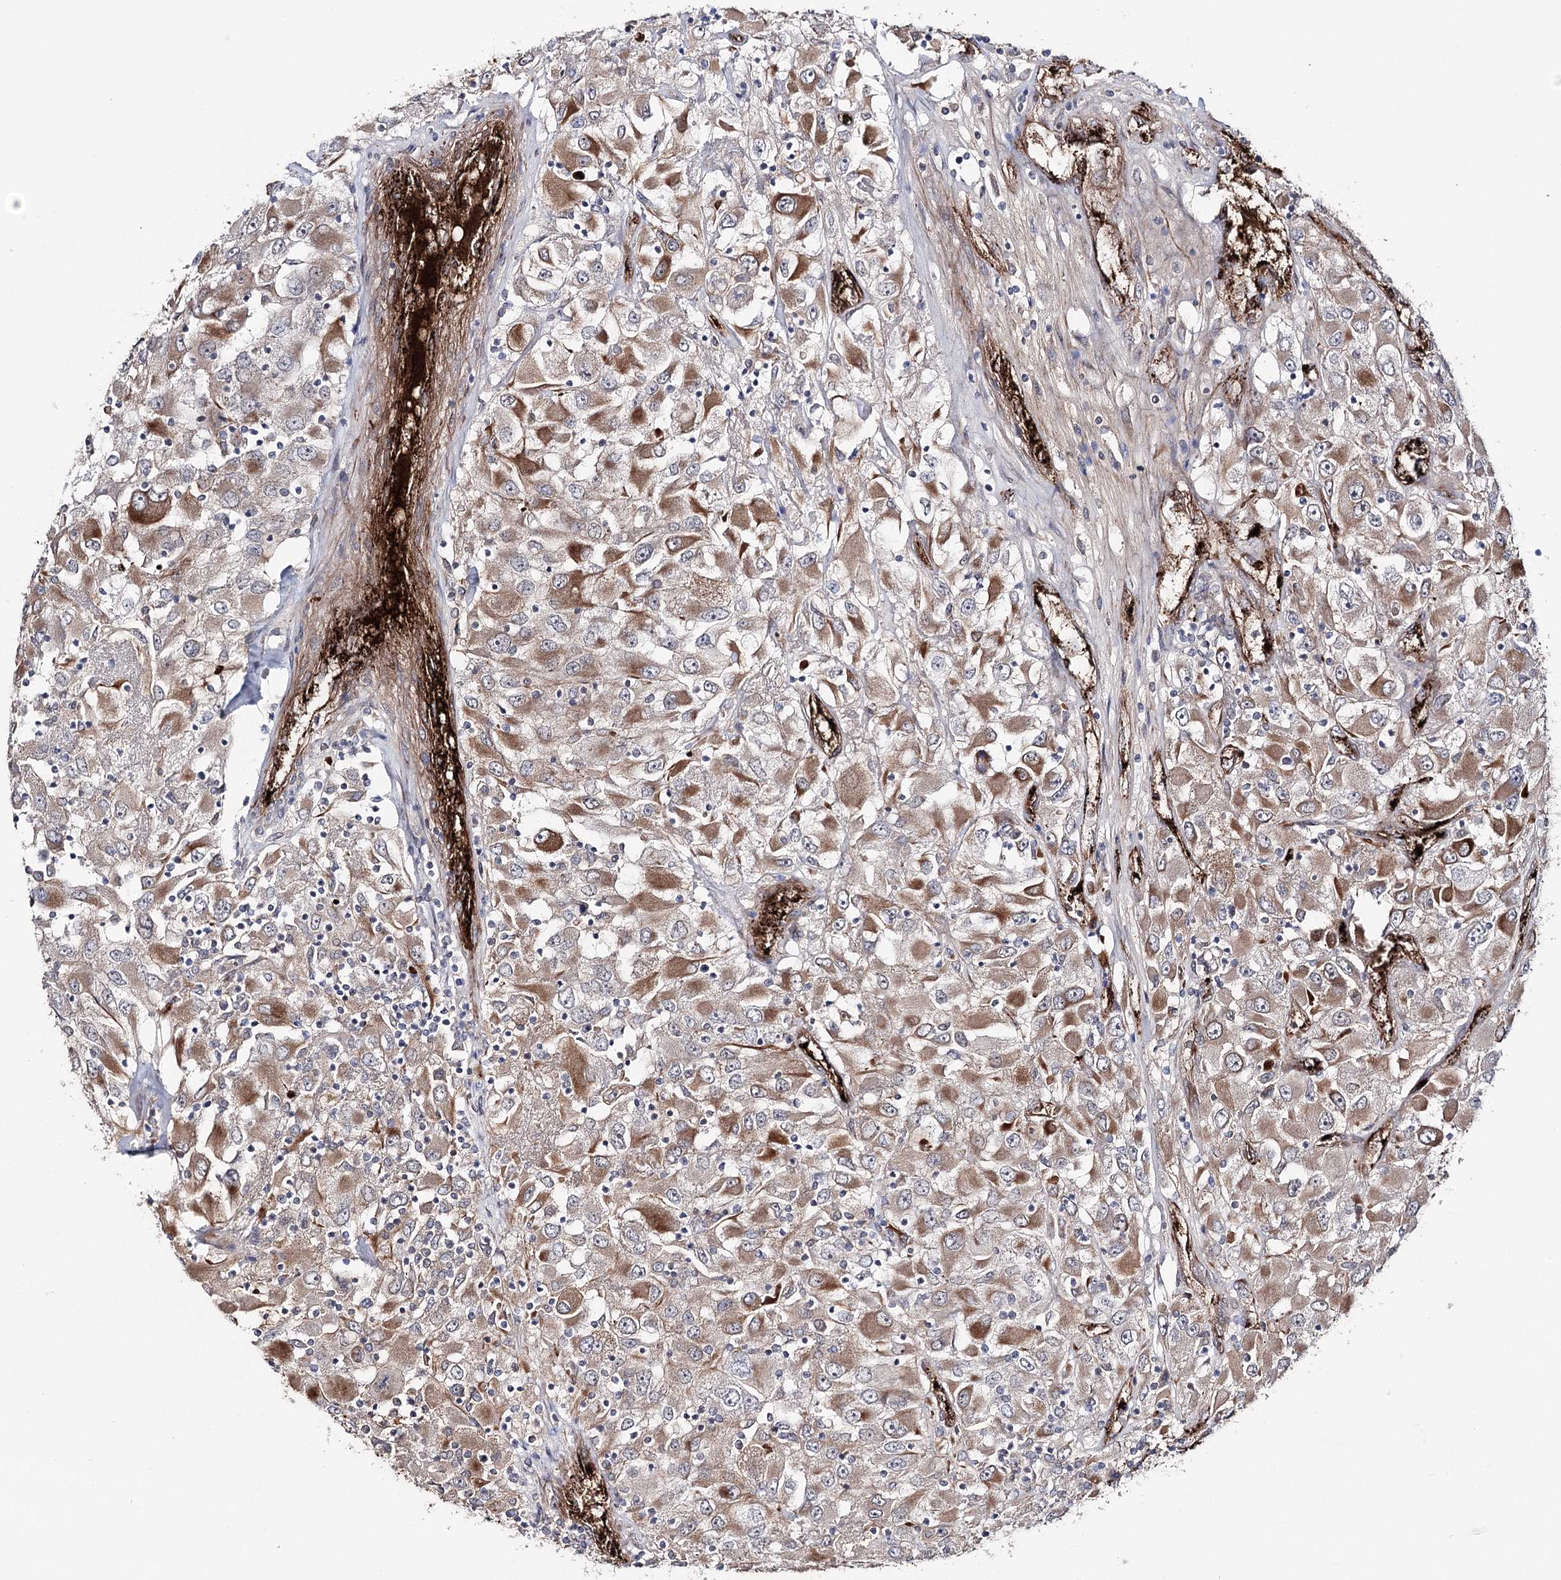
{"staining": {"intensity": "moderate", "quantity": ">75%", "location": "cytoplasmic/membranous"}, "tissue": "renal cancer", "cell_type": "Tumor cells", "image_type": "cancer", "snomed": [{"axis": "morphology", "description": "Adenocarcinoma, NOS"}, {"axis": "topography", "description": "Kidney"}], "caption": "About >75% of tumor cells in human renal cancer show moderate cytoplasmic/membranous protein staining as visualized by brown immunohistochemical staining.", "gene": "MIB1", "patient": {"sex": "female", "age": 52}}